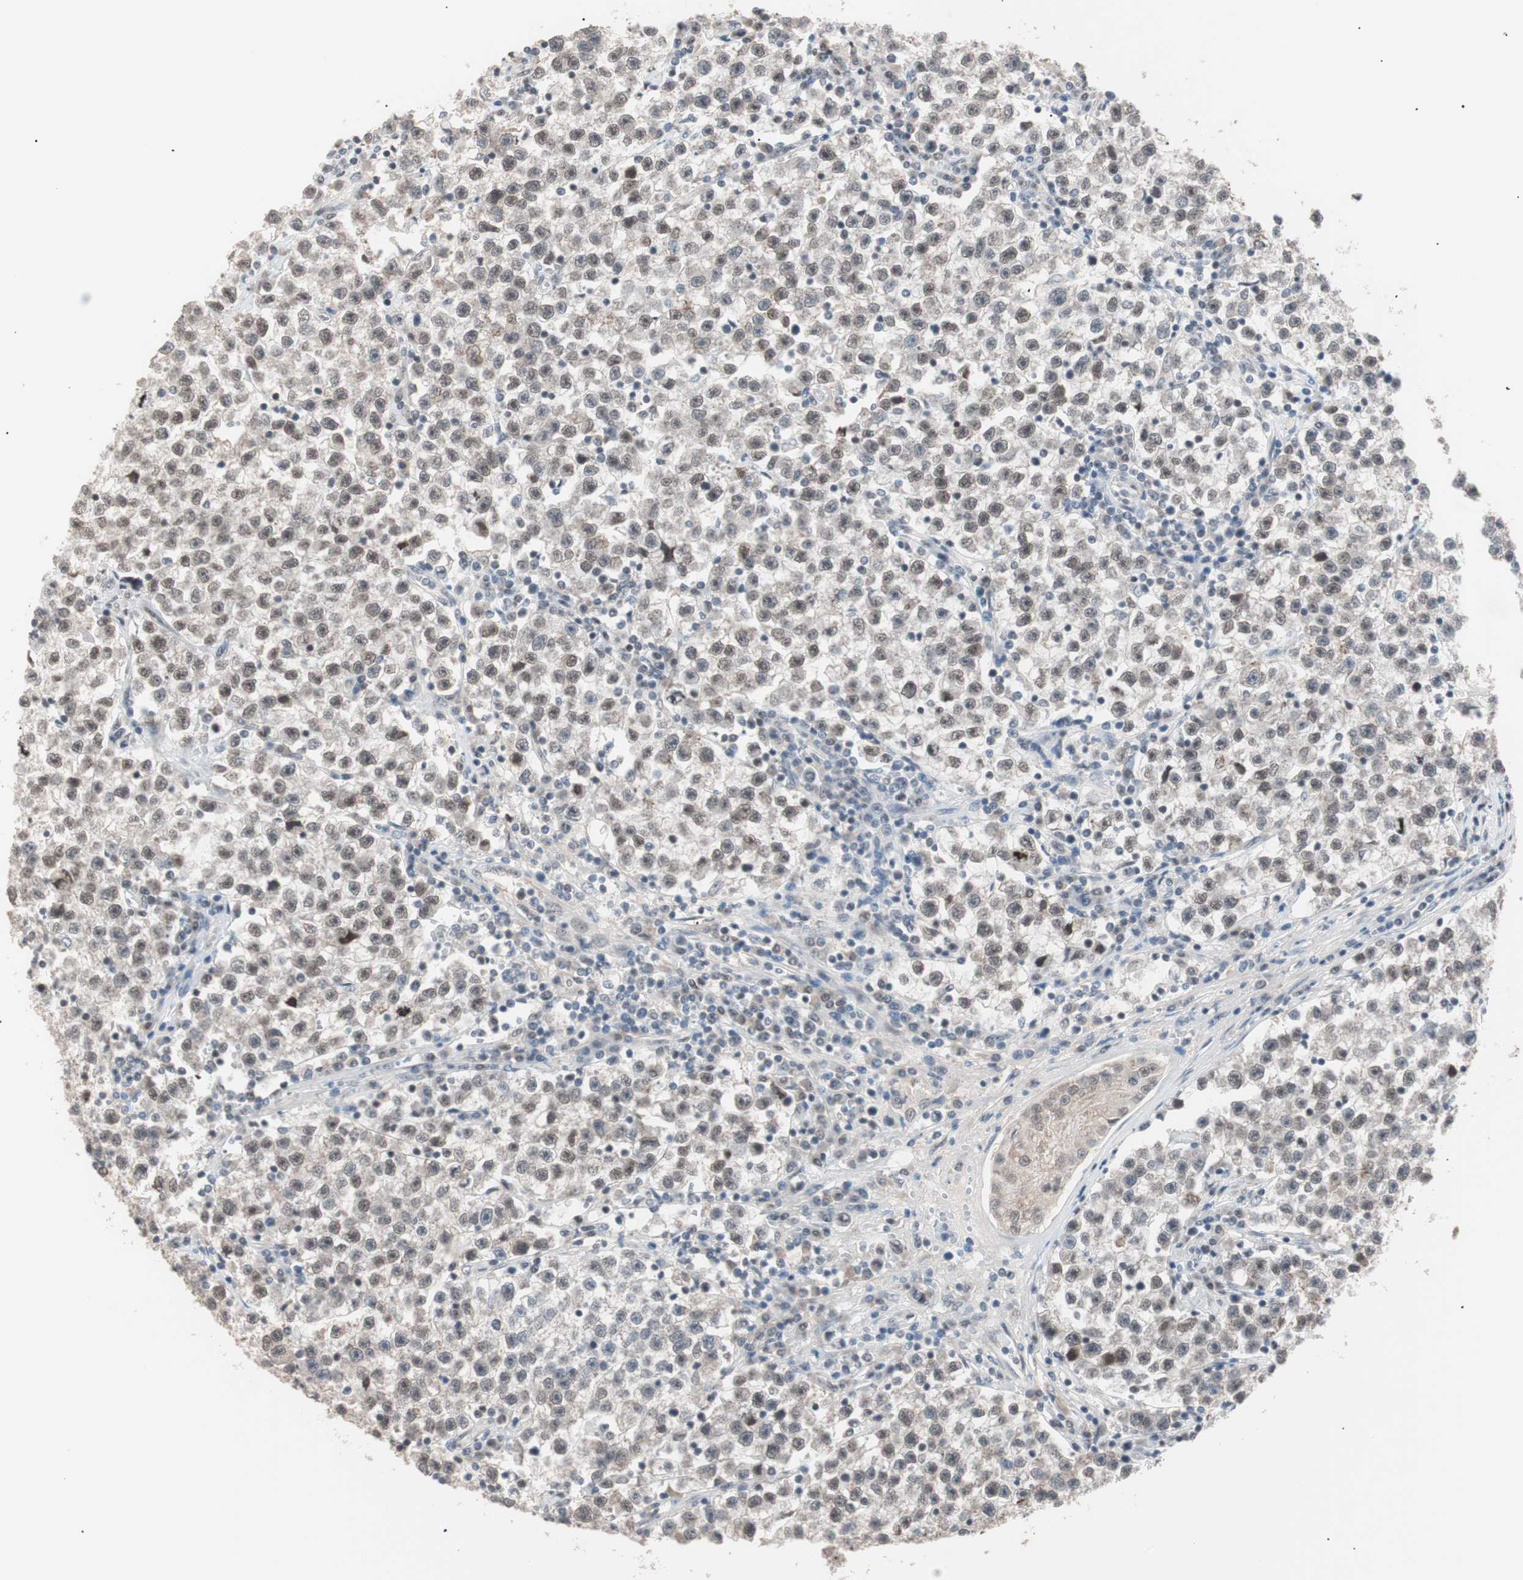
{"staining": {"intensity": "weak", "quantity": ">75%", "location": "nuclear"}, "tissue": "testis cancer", "cell_type": "Tumor cells", "image_type": "cancer", "snomed": [{"axis": "morphology", "description": "Seminoma, NOS"}, {"axis": "topography", "description": "Testis"}], "caption": "Immunohistochemistry (IHC) image of neoplastic tissue: seminoma (testis) stained using immunohistochemistry (IHC) shows low levels of weak protein expression localized specifically in the nuclear of tumor cells, appearing as a nuclear brown color.", "gene": "LIG3", "patient": {"sex": "male", "age": 22}}